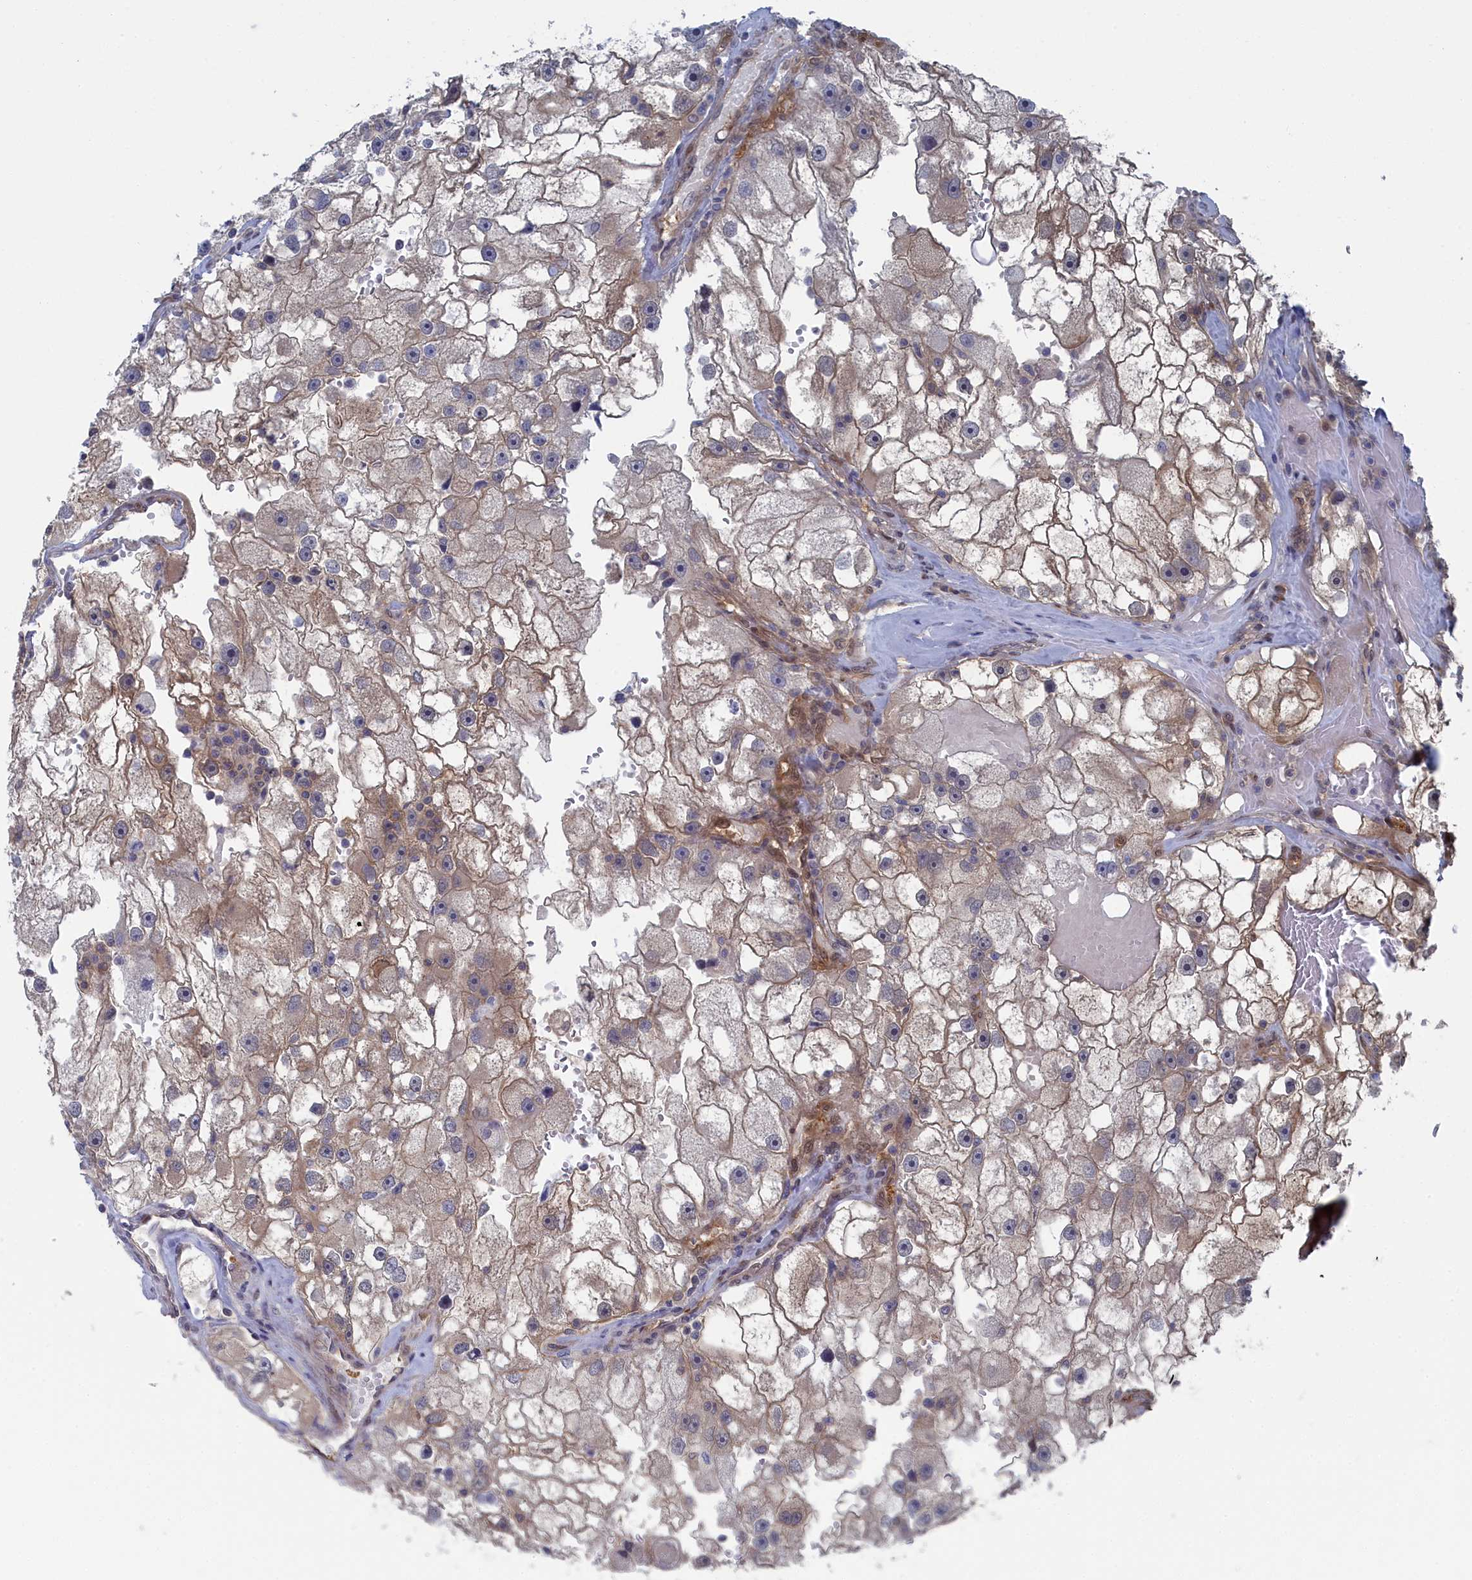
{"staining": {"intensity": "weak", "quantity": "25%-75%", "location": "cytoplasmic/membranous"}, "tissue": "renal cancer", "cell_type": "Tumor cells", "image_type": "cancer", "snomed": [{"axis": "morphology", "description": "Adenocarcinoma, NOS"}, {"axis": "topography", "description": "Kidney"}], "caption": "This micrograph displays renal adenocarcinoma stained with immunohistochemistry to label a protein in brown. The cytoplasmic/membranous of tumor cells show weak positivity for the protein. Nuclei are counter-stained blue.", "gene": "IRGQ", "patient": {"sex": "male", "age": 63}}